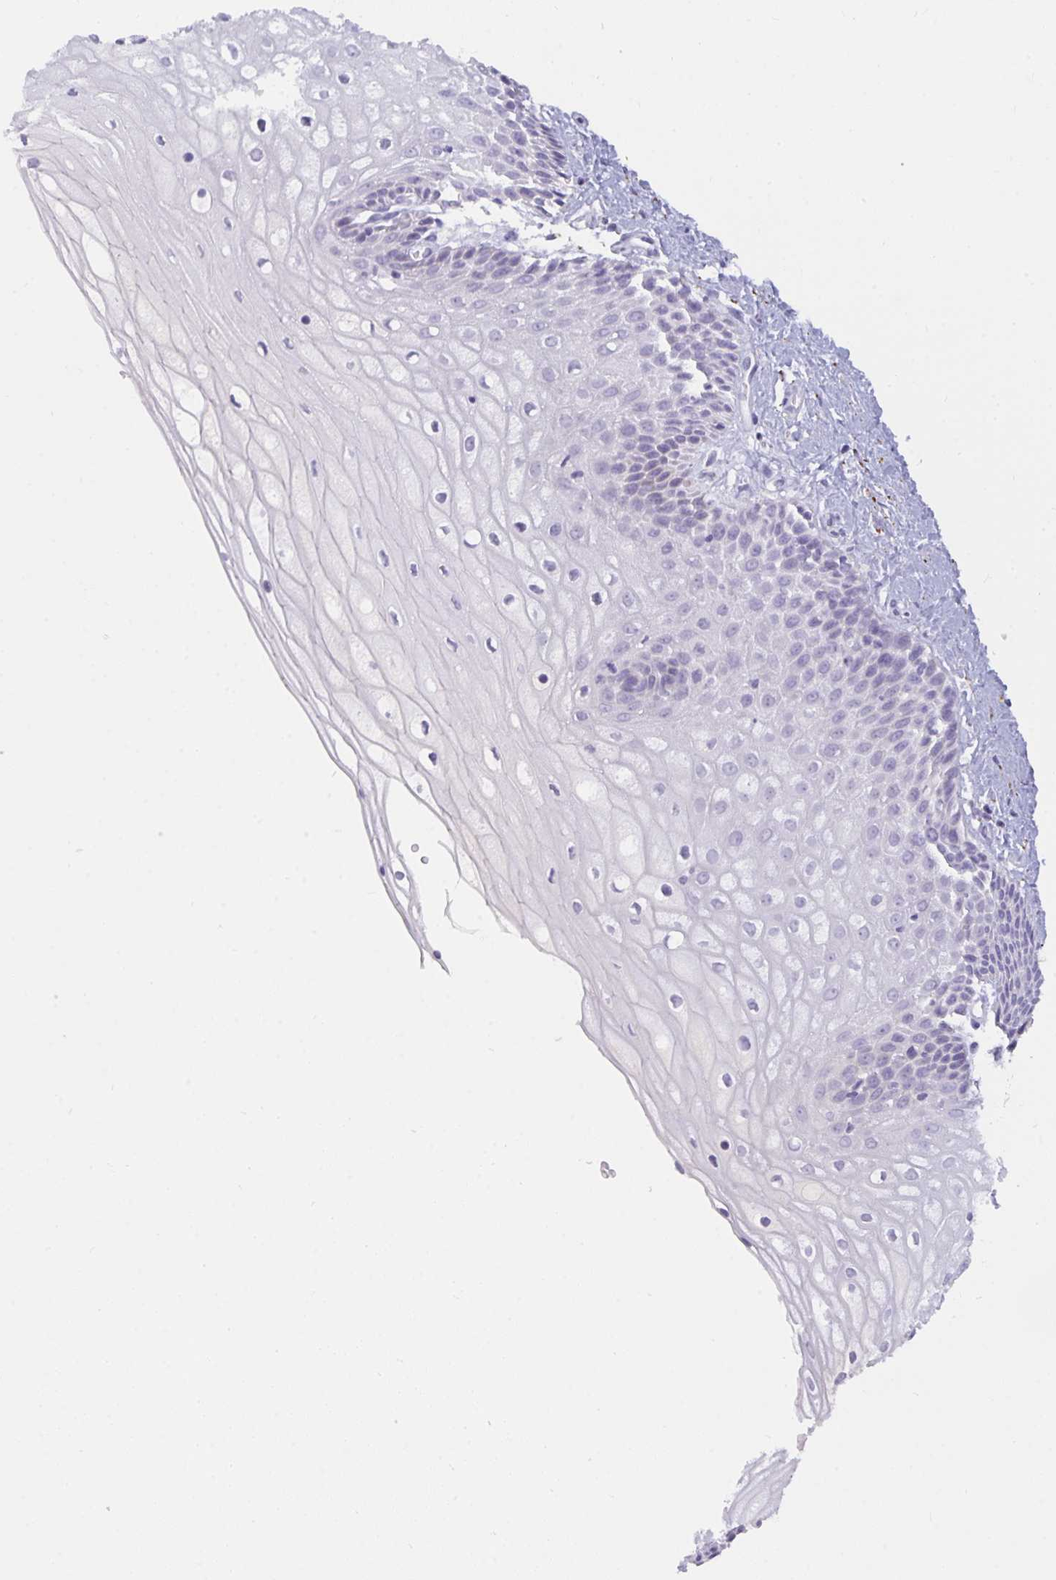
{"staining": {"intensity": "weak", "quantity": "25%-75%", "location": "cytoplasmic/membranous"}, "tissue": "cervix", "cell_type": "Glandular cells", "image_type": "normal", "snomed": [{"axis": "morphology", "description": "Normal tissue, NOS"}, {"axis": "topography", "description": "Cervix"}], "caption": "Protein expression analysis of normal human cervix reveals weak cytoplasmic/membranous staining in approximately 25%-75% of glandular cells. Nuclei are stained in blue.", "gene": "SEMA6B", "patient": {"sex": "female", "age": 36}}